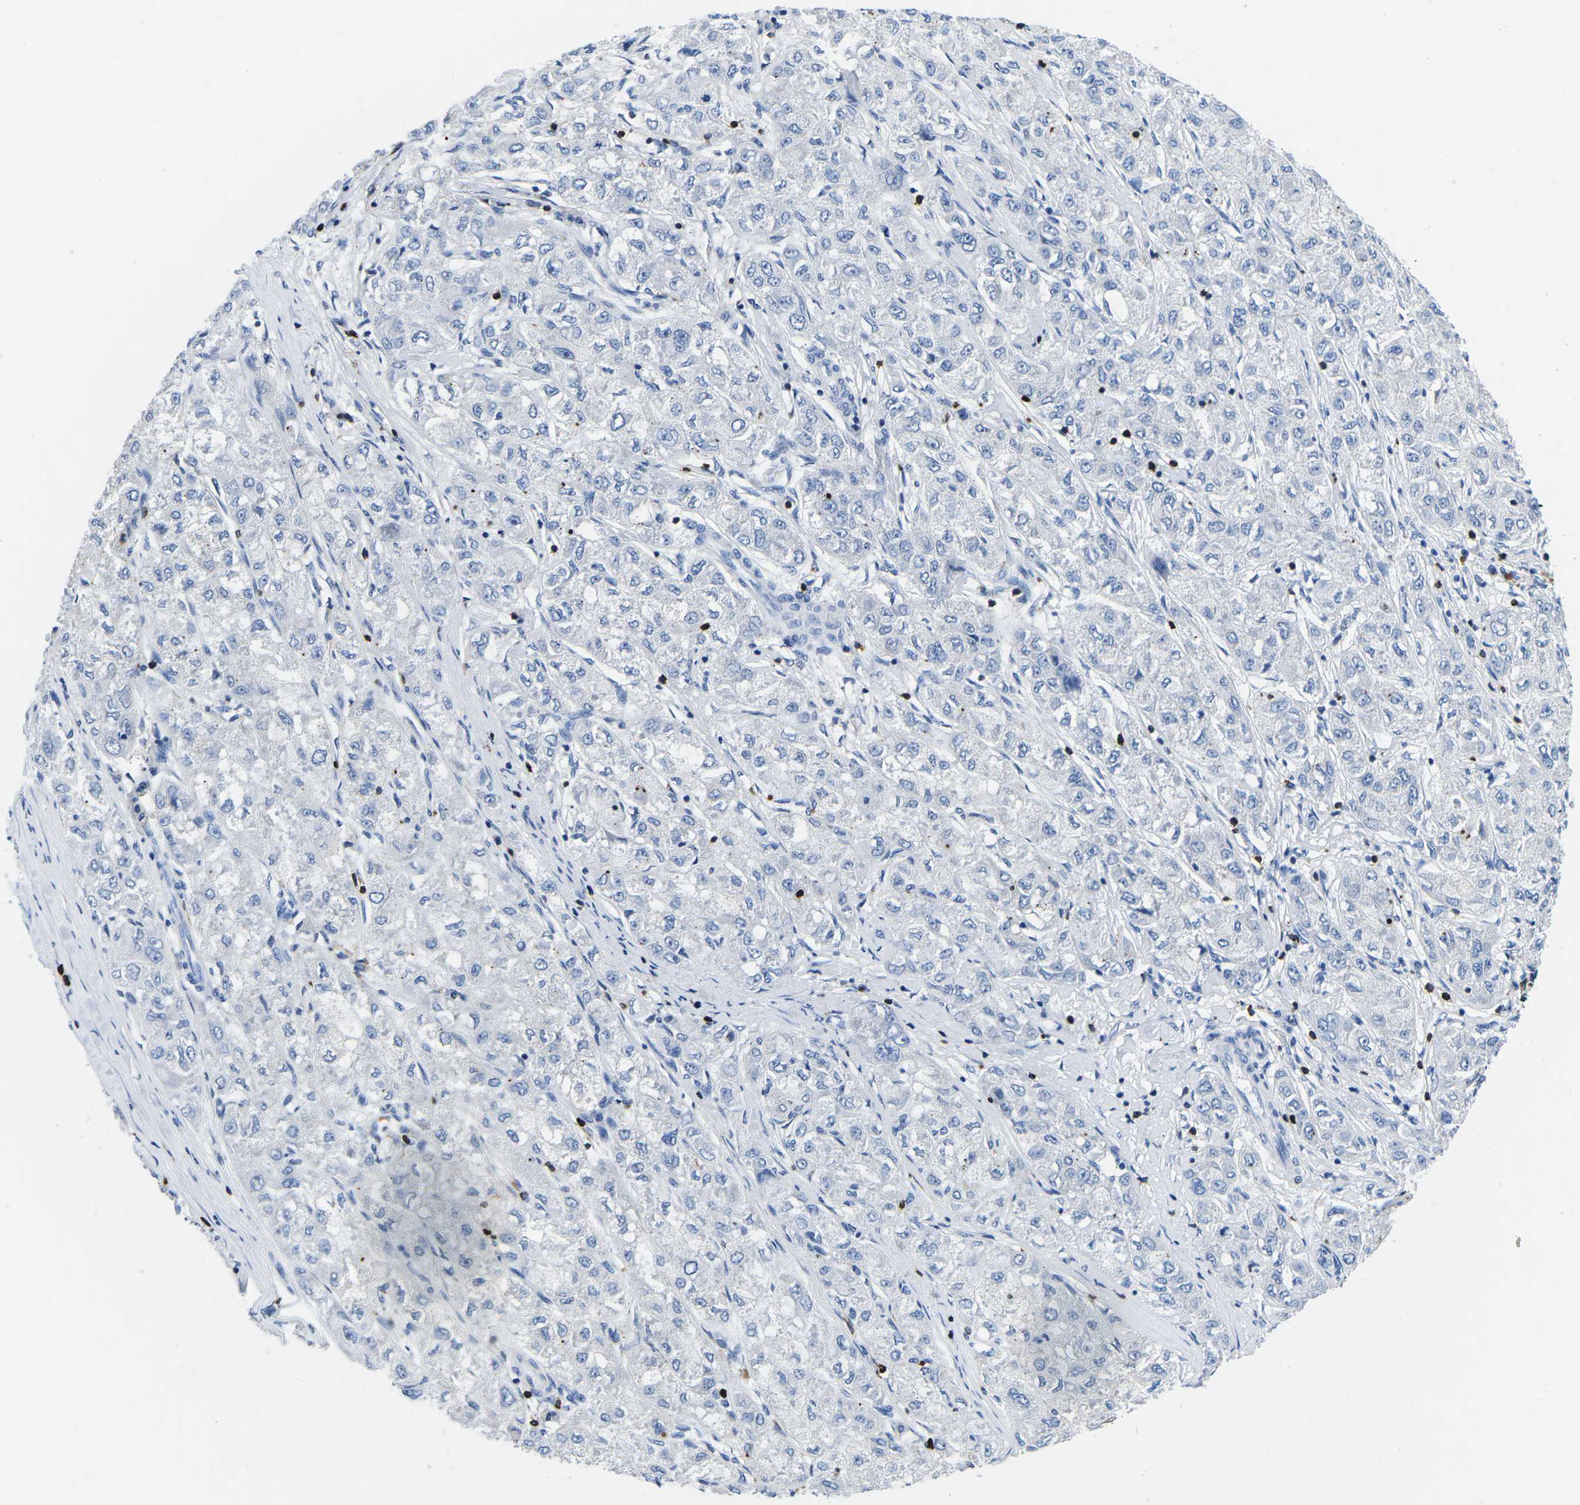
{"staining": {"intensity": "negative", "quantity": "none", "location": "none"}, "tissue": "liver cancer", "cell_type": "Tumor cells", "image_type": "cancer", "snomed": [{"axis": "morphology", "description": "Carcinoma, Hepatocellular, NOS"}, {"axis": "topography", "description": "Liver"}], "caption": "Liver hepatocellular carcinoma was stained to show a protein in brown. There is no significant positivity in tumor cells. (DAB (3,3'-diaminobenzidine) IHC visualized using brightfield microscopy, high magnification).", "gene": "CTSW", "patient": {"sex": "male", "age": 80}}